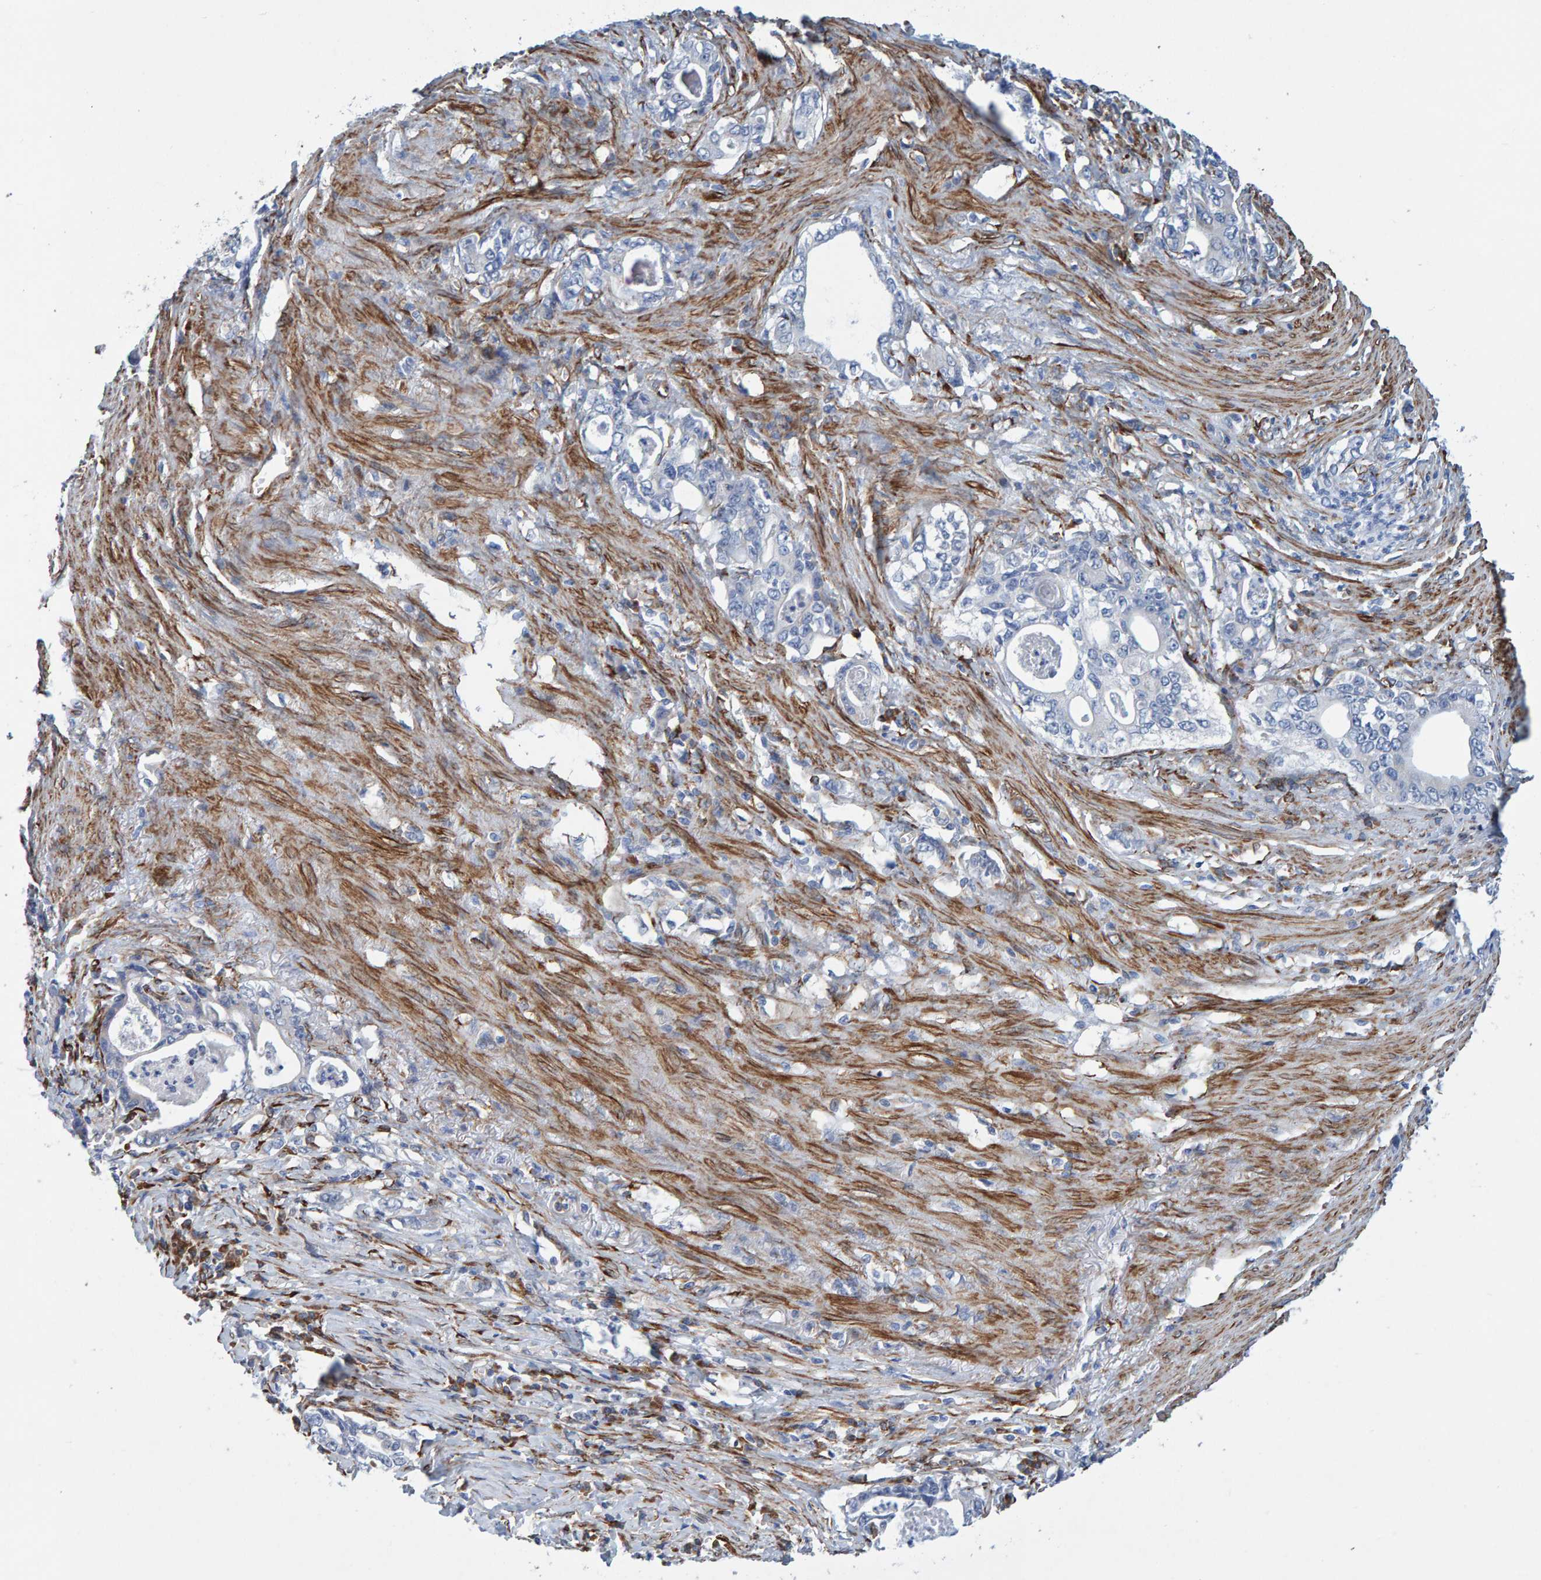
{"staining": {"intensity": "negative", "quantity": "none", "location": "none"}, "tissue": "stomach cancer", "cell_type": "Tumor cells", "image_type": "cancer", "snomed": [{"axis": "morphology", "description": "Adenocarcinoma, NOS"}, {"axis": "topography", "description": "Stomach, lower"}], "caption": "A high-resolution image shows immunohistochemistry staining of stomach adenocarcinoma, which displays no significant expression in tumor cells.", "gene": "MMP16", "patient": {"sex": "female", "age": 72}}